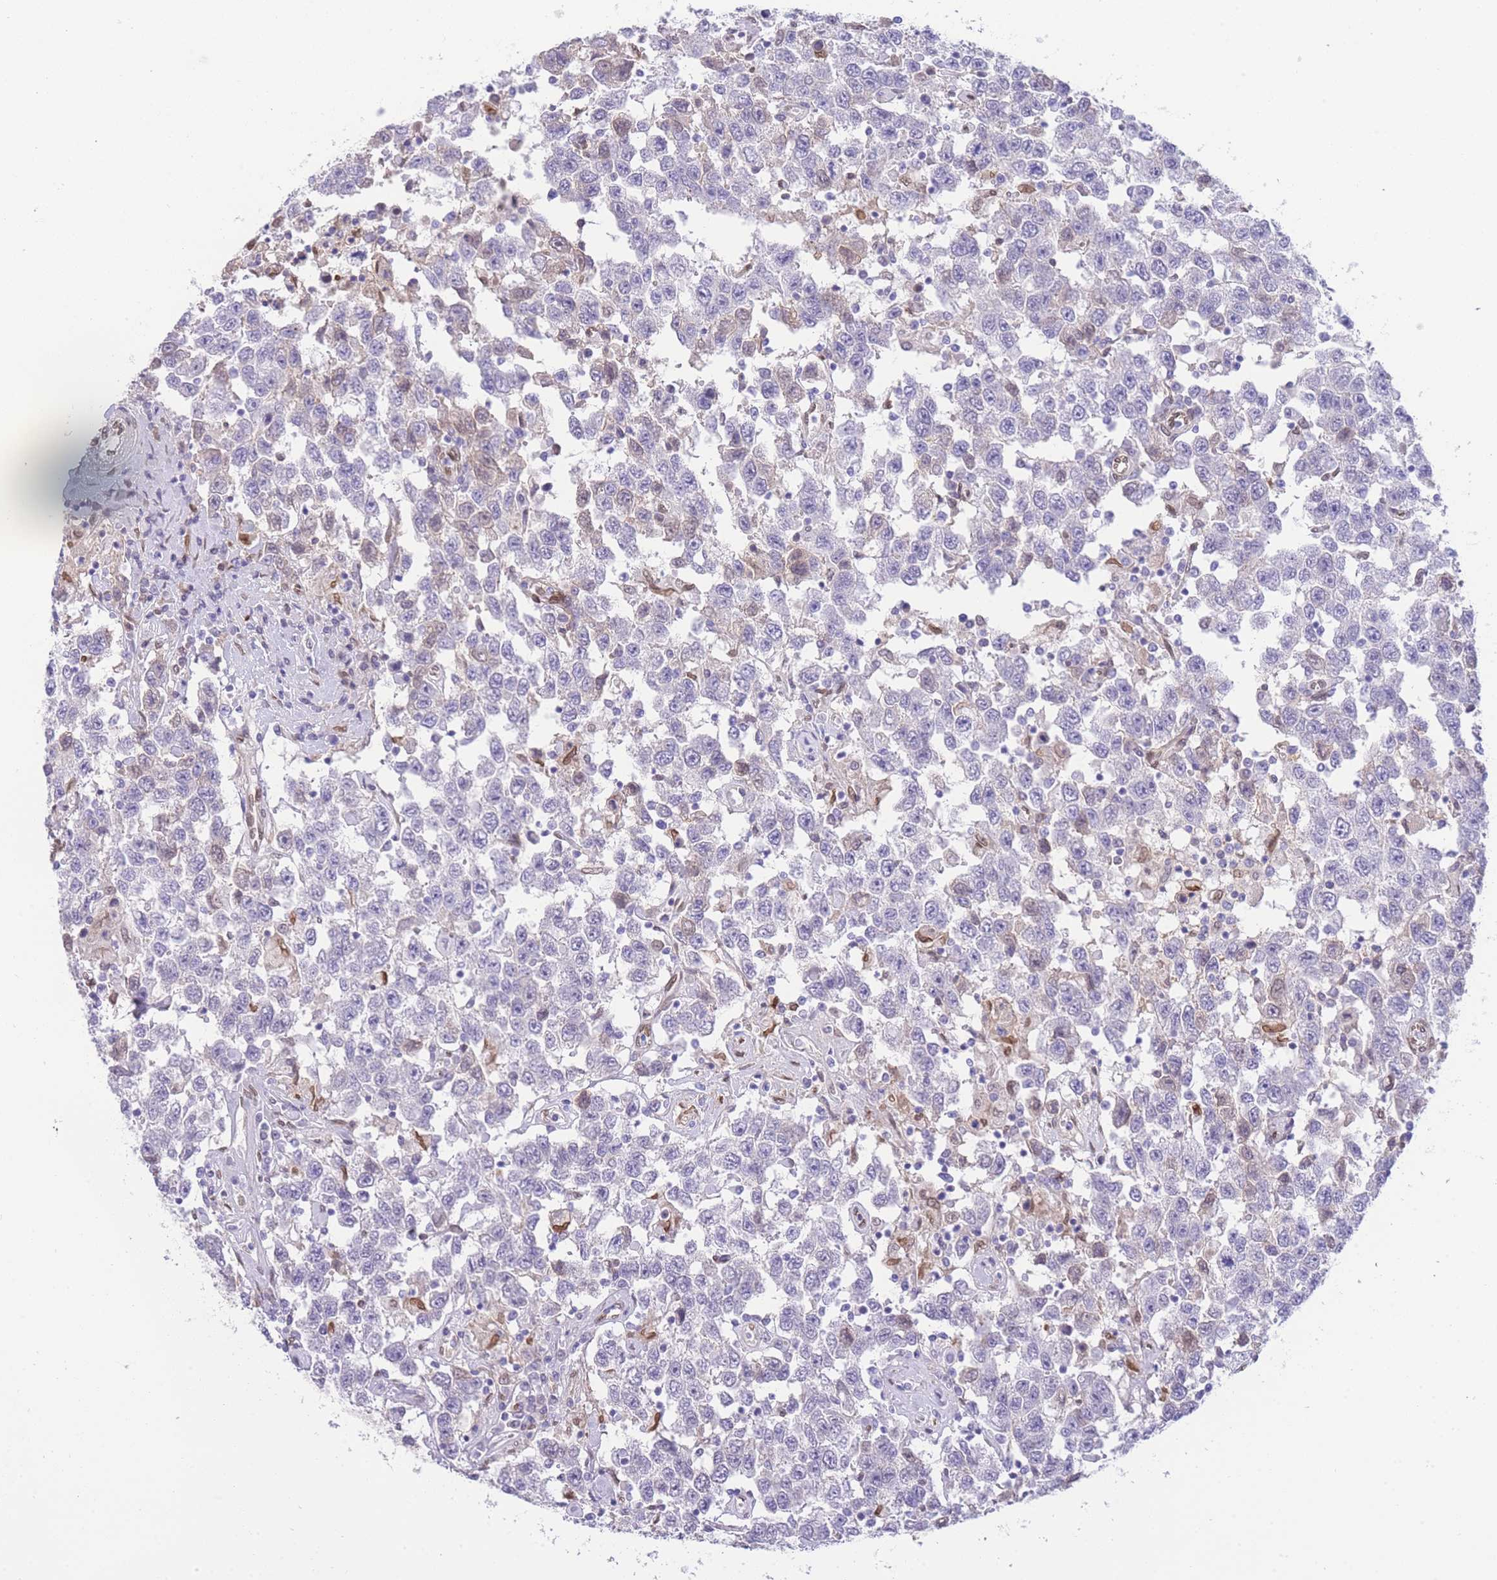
{"staining": {"intensity": "weak", "quantity": "<25%", "location": "nuclear"}, "tissue": "testis cancer", "cell_type": "Tumor cells", "image_type": "cancer", "snomed": [{"axis": "morphology", "description": "Seminoma, NOS"}, {"axis": "topography", "description": "Testis"}], "caption": "High power microscopy image of an immunohistochemistry micrograph of testis cancer, revealing no significant staining in tumor cells. (DAB (3,3'-diaminobenzidine) immunohistochemistry, high magnification).", "gene": "OR10AD1", "patient": {"sex": "male", "age": 41}}